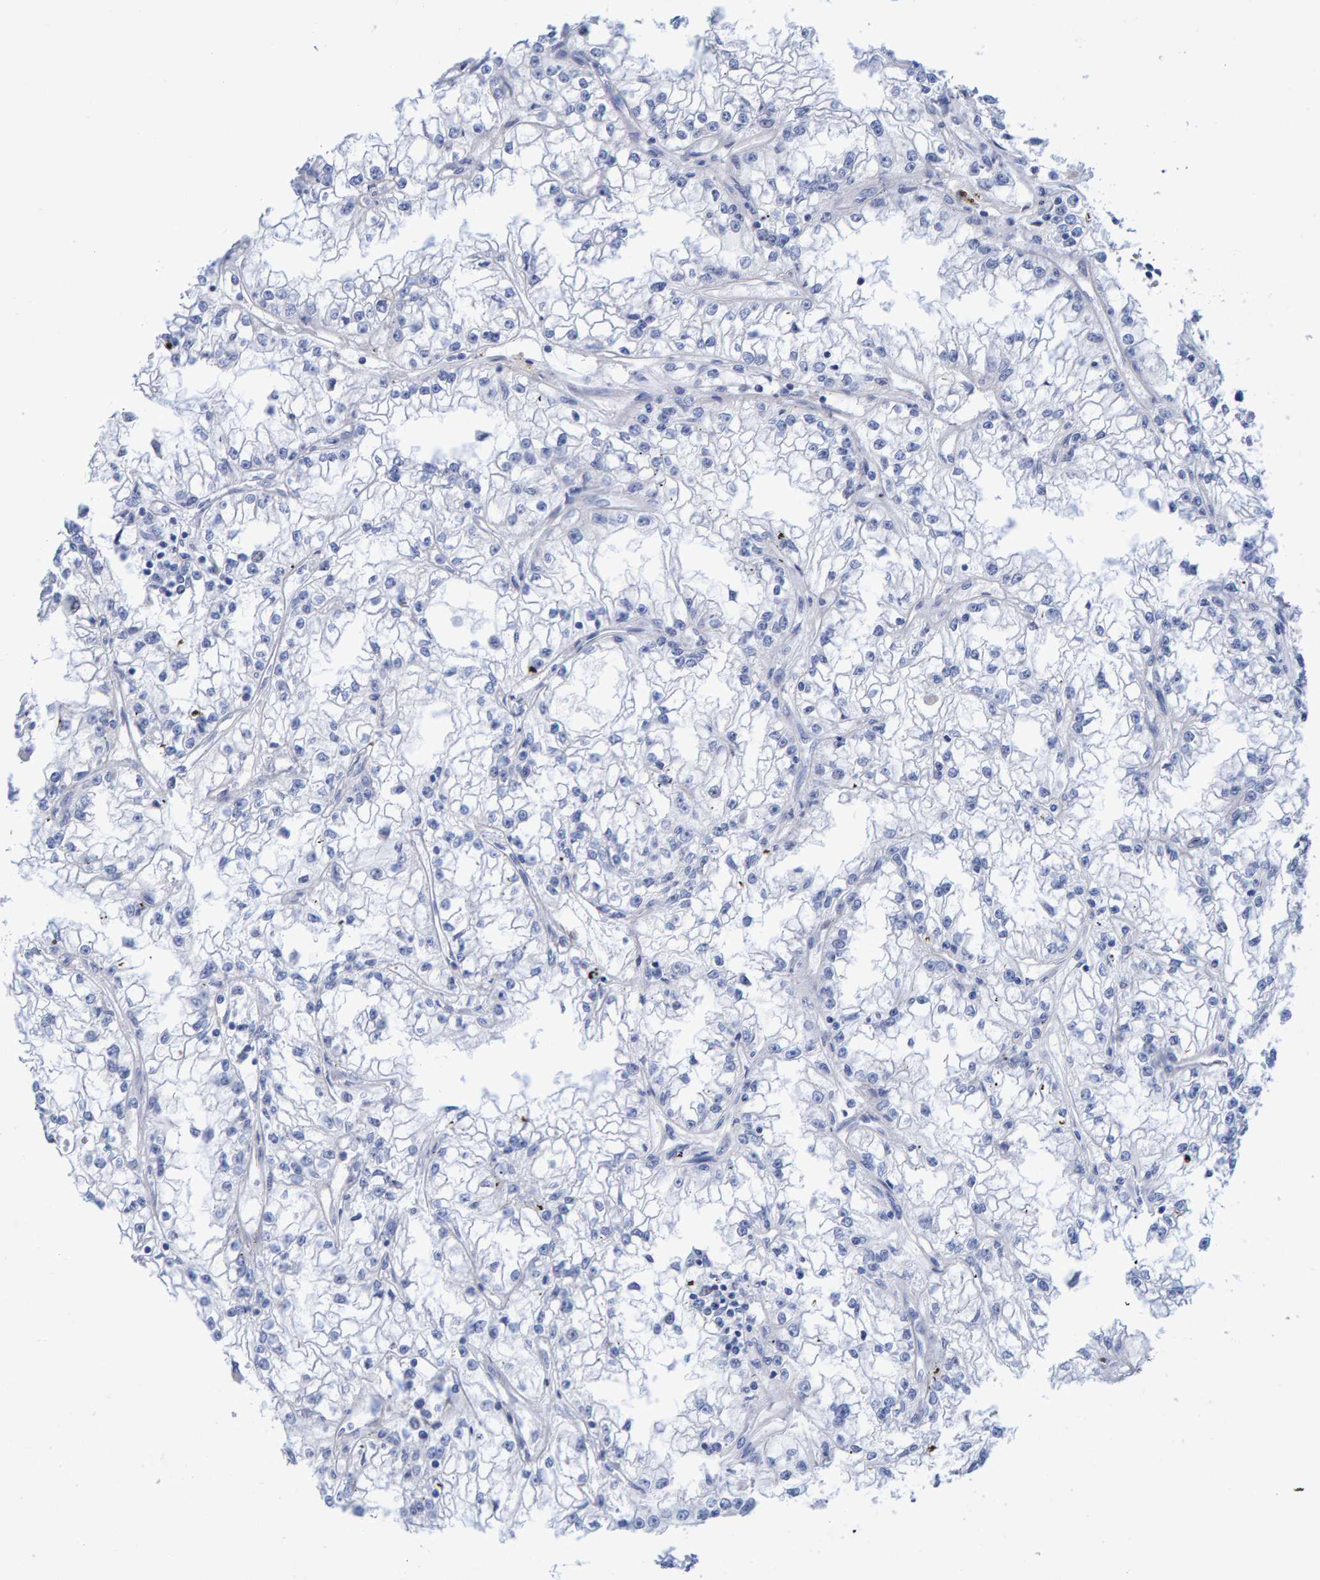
{"staining": {"intensity": "negative", "quantity": "none", "location": "none"}, "tissue": "renal cancer", "cell_type": "Tumor cells", "image_type": "cancer", "snomed": [{"axis": "morphology", "description": "Adenocarcinoma, NOS"}, {"axis": "topography", "description": "Kidney"}], "caption": "Tumor cells are negative for protein expression in human renal adenocarcinoma. (DAB immunohistochemistry with hematoxylin counter stain).", "gene": "JAKMIP3", "patient": {"sex": "male", "age": 56}}